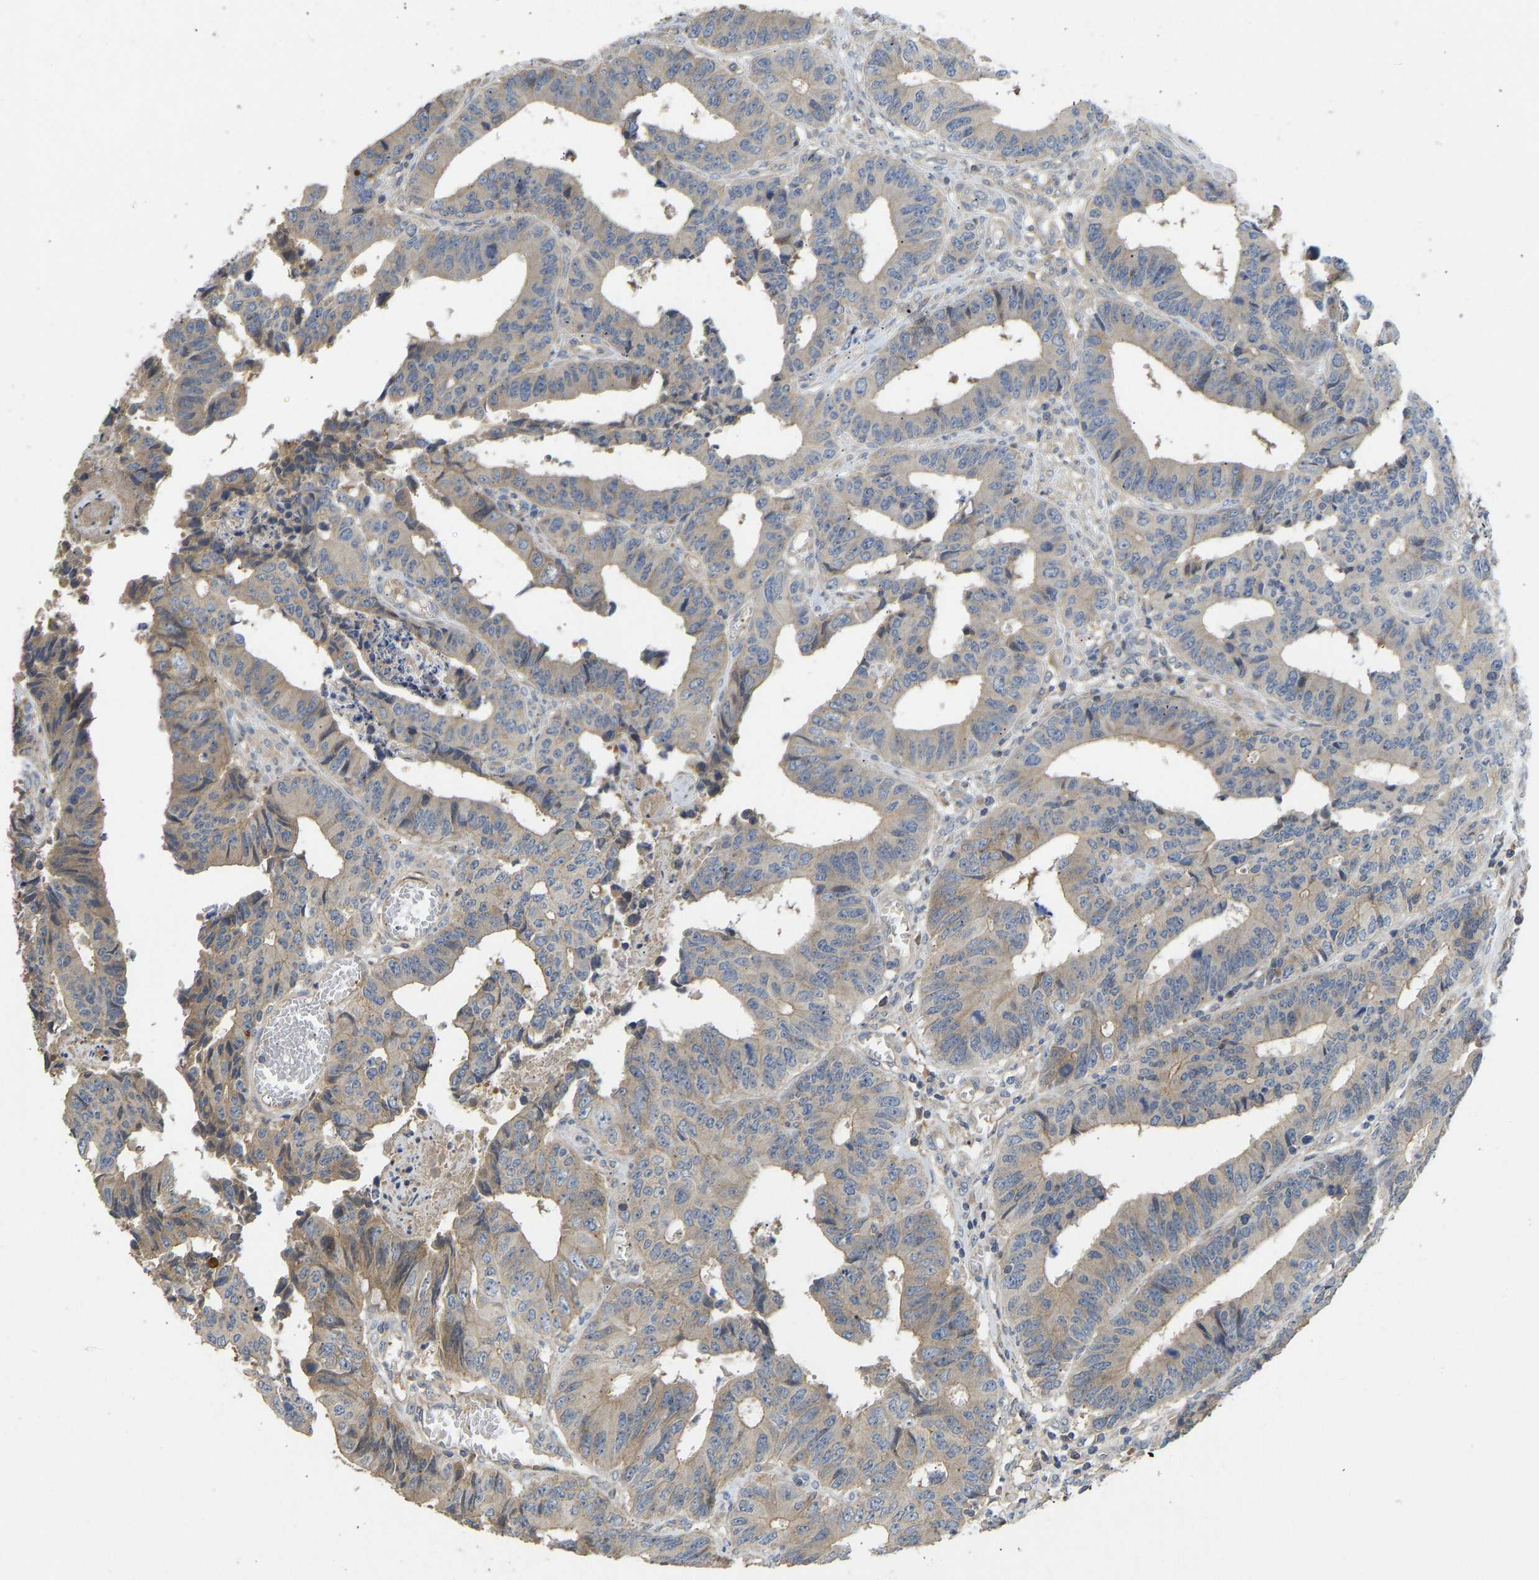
{"staining": {"intensity": "weak", "quantity": "<25%", "location": "cytoplasmic/membranous"}, "tissue": "colorectal cancer", "cell_type": "Tumor cells", "image_type": "cancer", "snomed": [{"axis": "morphology", "description": "Adenocarcinoma, NOS"}, {"axis": "topography", "description": "Rectum"}], "caption": "DAB immunohistochemical staining of human colorectal cancer (adenocarcinoma) shows no significant staining in tumor cells.", "gene": "VCPKMT", "patient": {"sex": "male", "age": 84}}